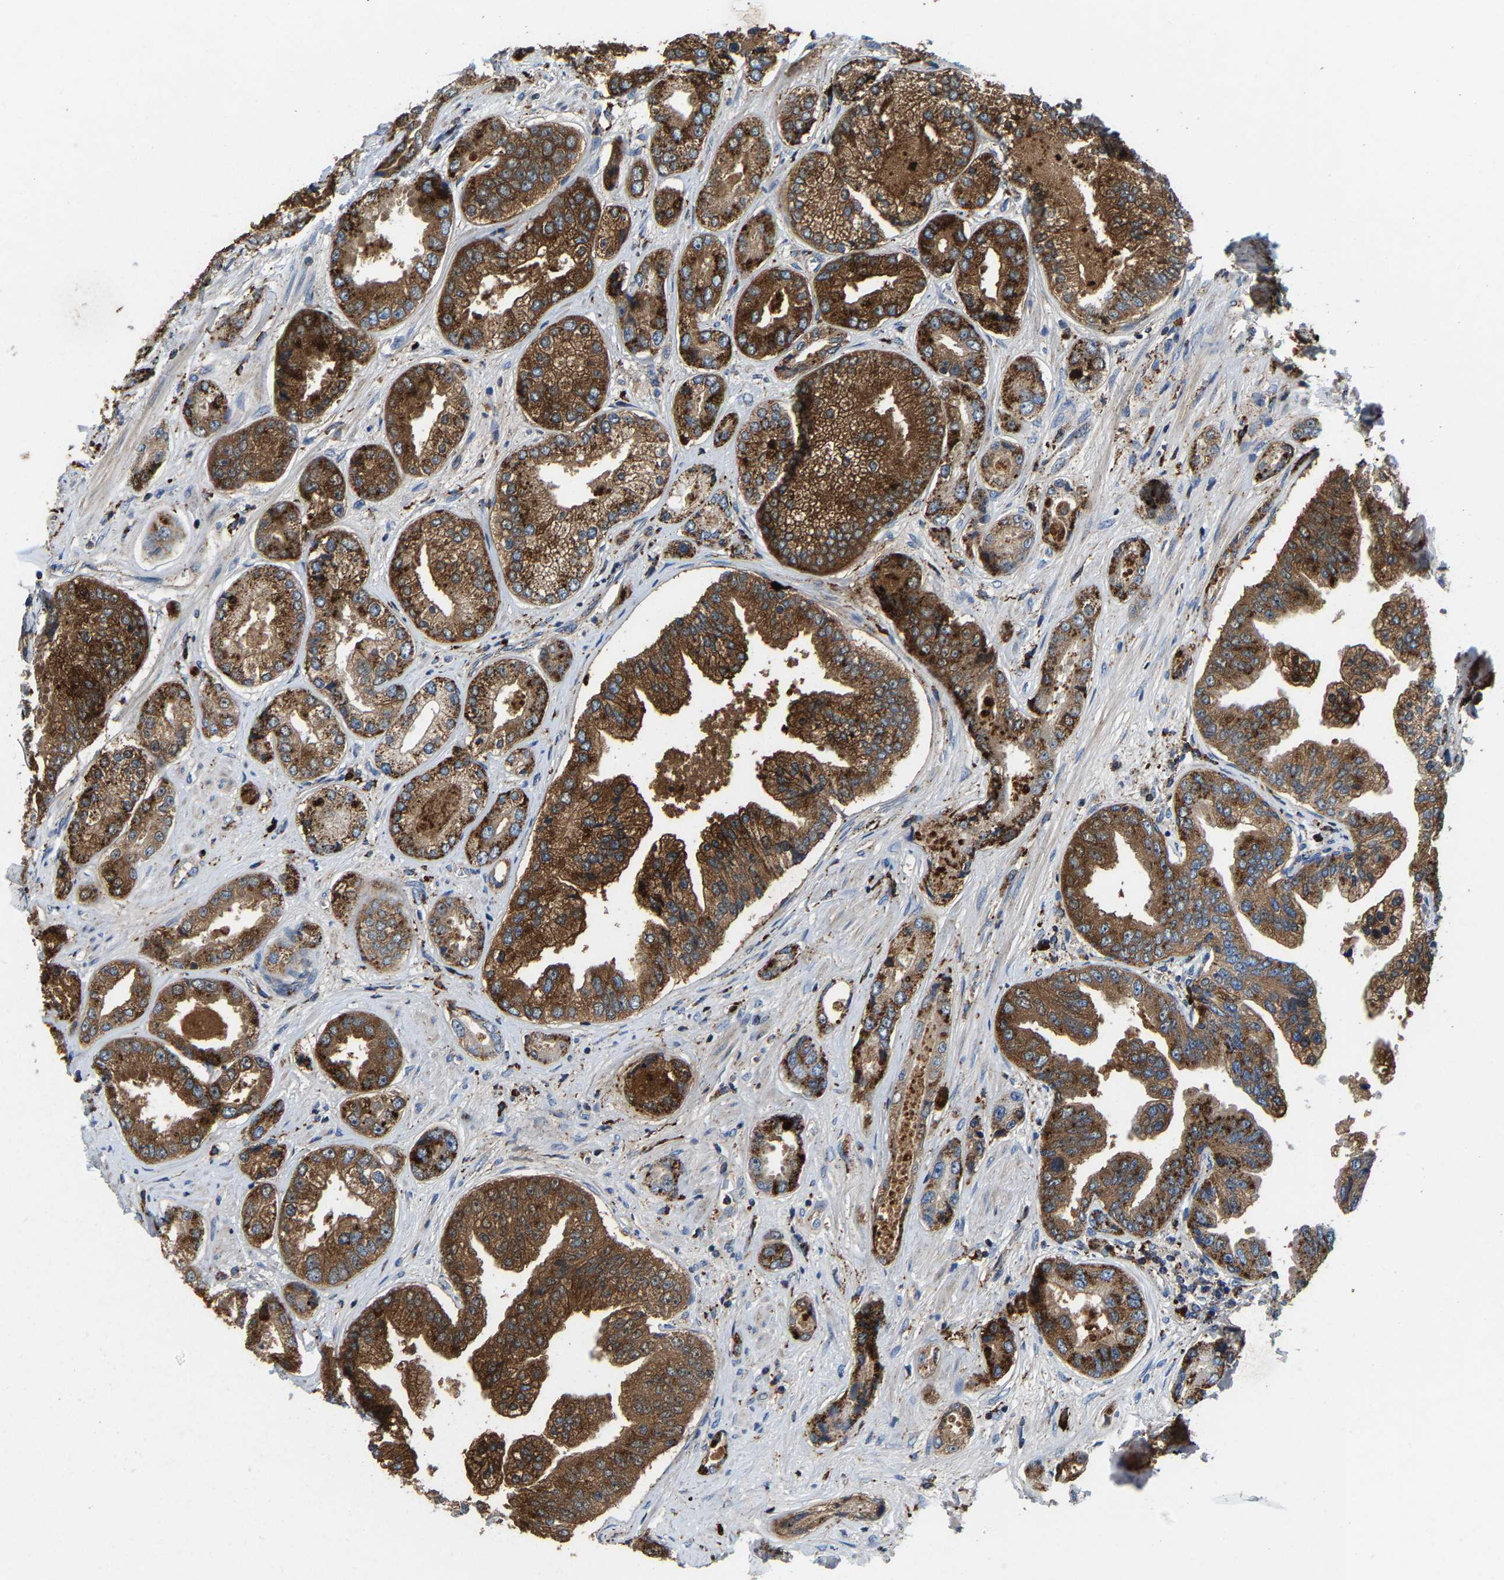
{"staining": {"intensity": "strong", "quantity": ">75%", "location": "cytoplasmic/membranous"}, "tissue": "prostate cancer", "cell_type": "Tumor cells", "image_type": "cancer", "snomed": [{"axis": "morphology", "description": "Adenocarcinoma, High grade"}, {"axis": "topography", "description": "Prostate"}], "caption": "Protein staining of prostate cancer tissue displays strong cytoplasmic/membranous staining in about >75% of tumor cells.", "gene": "DPP7", "patient": {"sex": "male", "age": 61}}